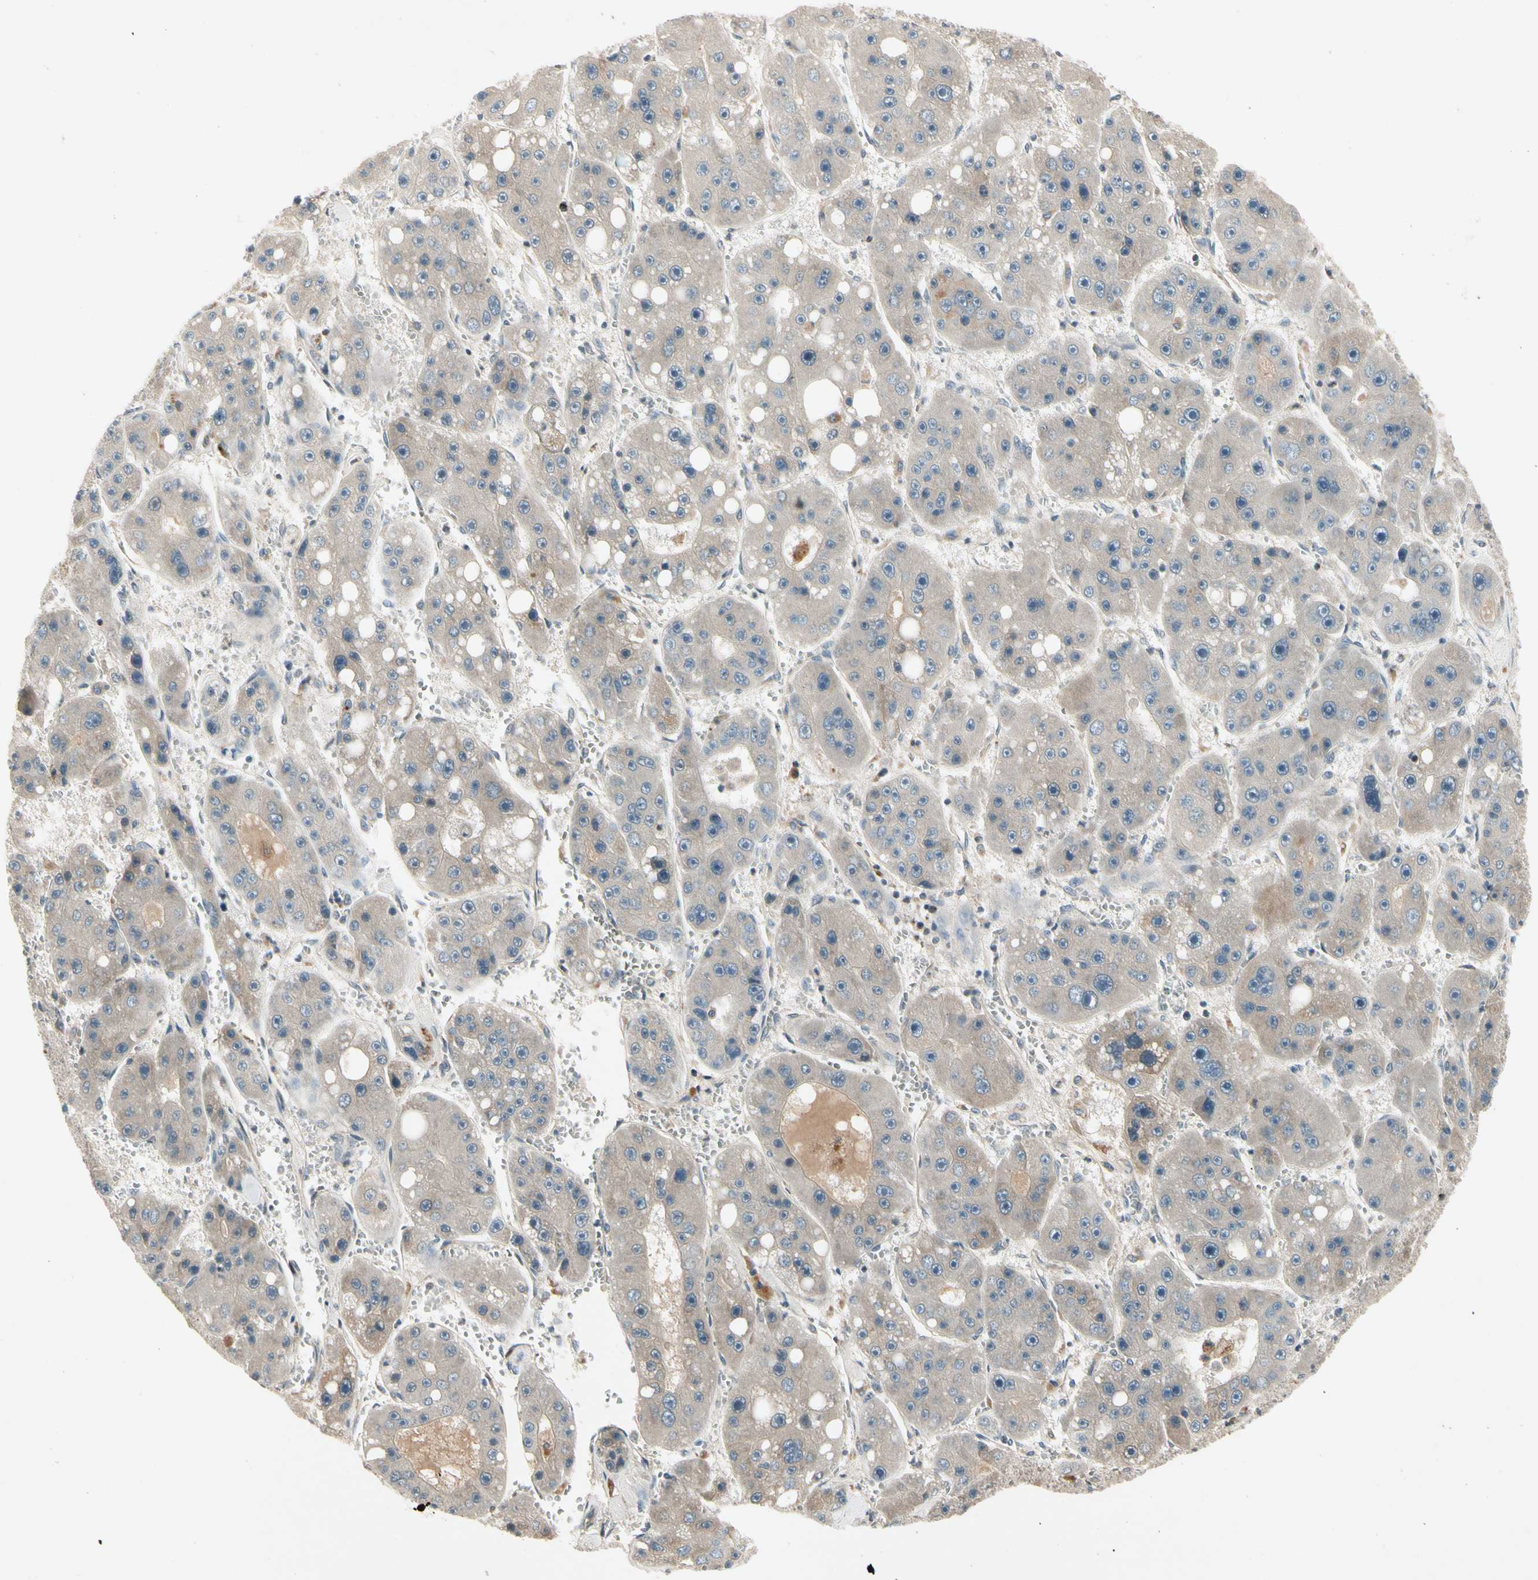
{"staining": {"intensity": "weak", "quantity": "<25%", "location": "cytoplasmic/membranous"}, "tissue": "liver cancer", "cell_type": "Tumor cells", "image_type": "cancer", "snomed": [{"axis": "morphology", "description": "Carcinoma, Hepatocellular, NOS"}, {"axis": "topography", "description": "Liver"}], "caption": "There is no significant staining in tumor cells of liver cancer.", "gene": "CCL4", "patient": {"sex": "female", "age": 61}}